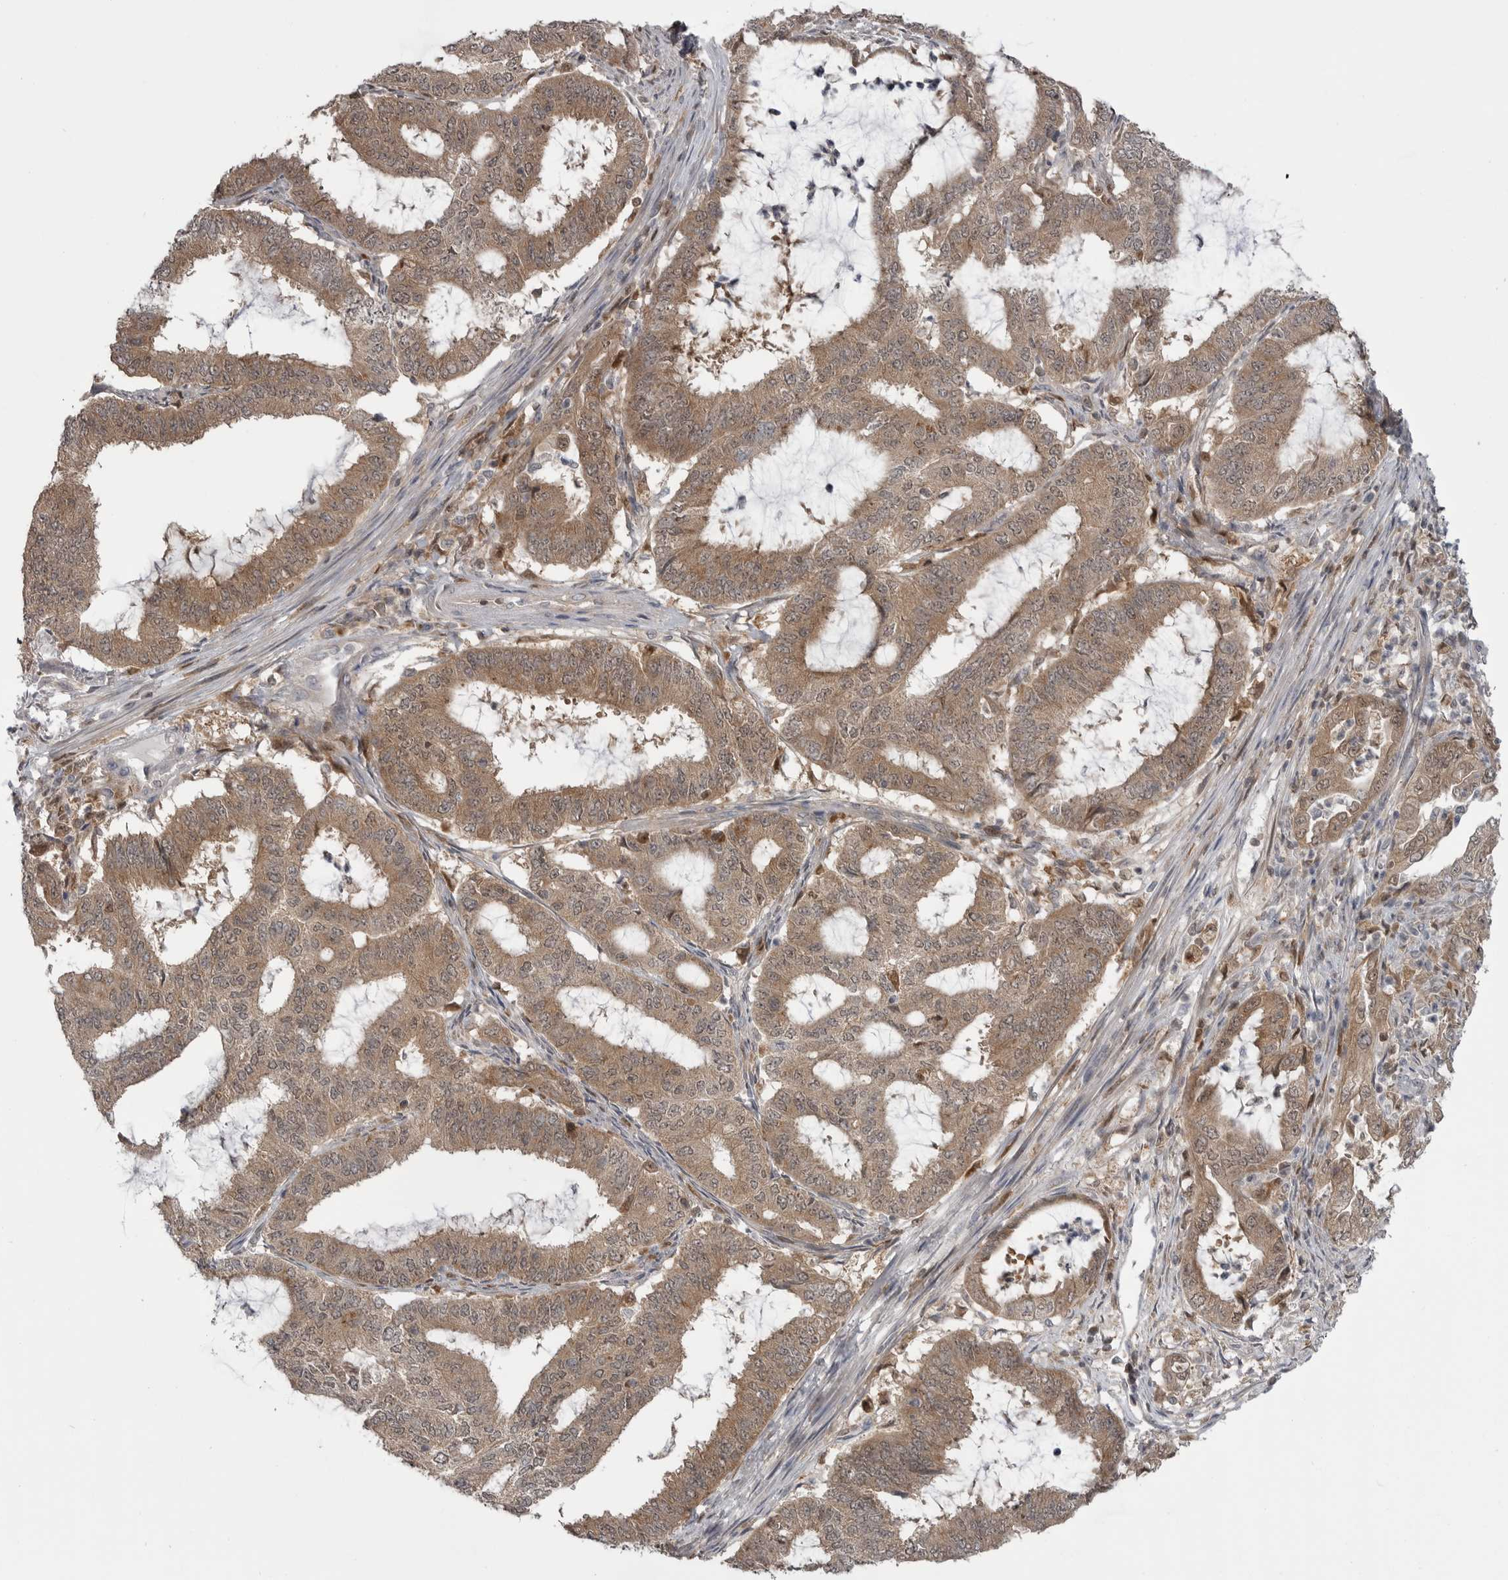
{"staining": {"intensity": "moderate", "quantity": ">75%", "location": "cytoplasmic/membranous"}, "tissue": "endometrial cancer", "cell_type": "Tumor cells", "image_type": "cancer", "snomed": [{"axis": "morphology", "description": "Adenocarcinoma, NOS"}, {"axis": "topography", "description": "Endometrium"}], "caption": "Moderate cytoplasmic/membranous staining is seen in about >75% of tumor cells in endometrial cancer (adenocarcinoma).", "gene": "MAPK13", "patient": {"sex": "female", "age": 51}}